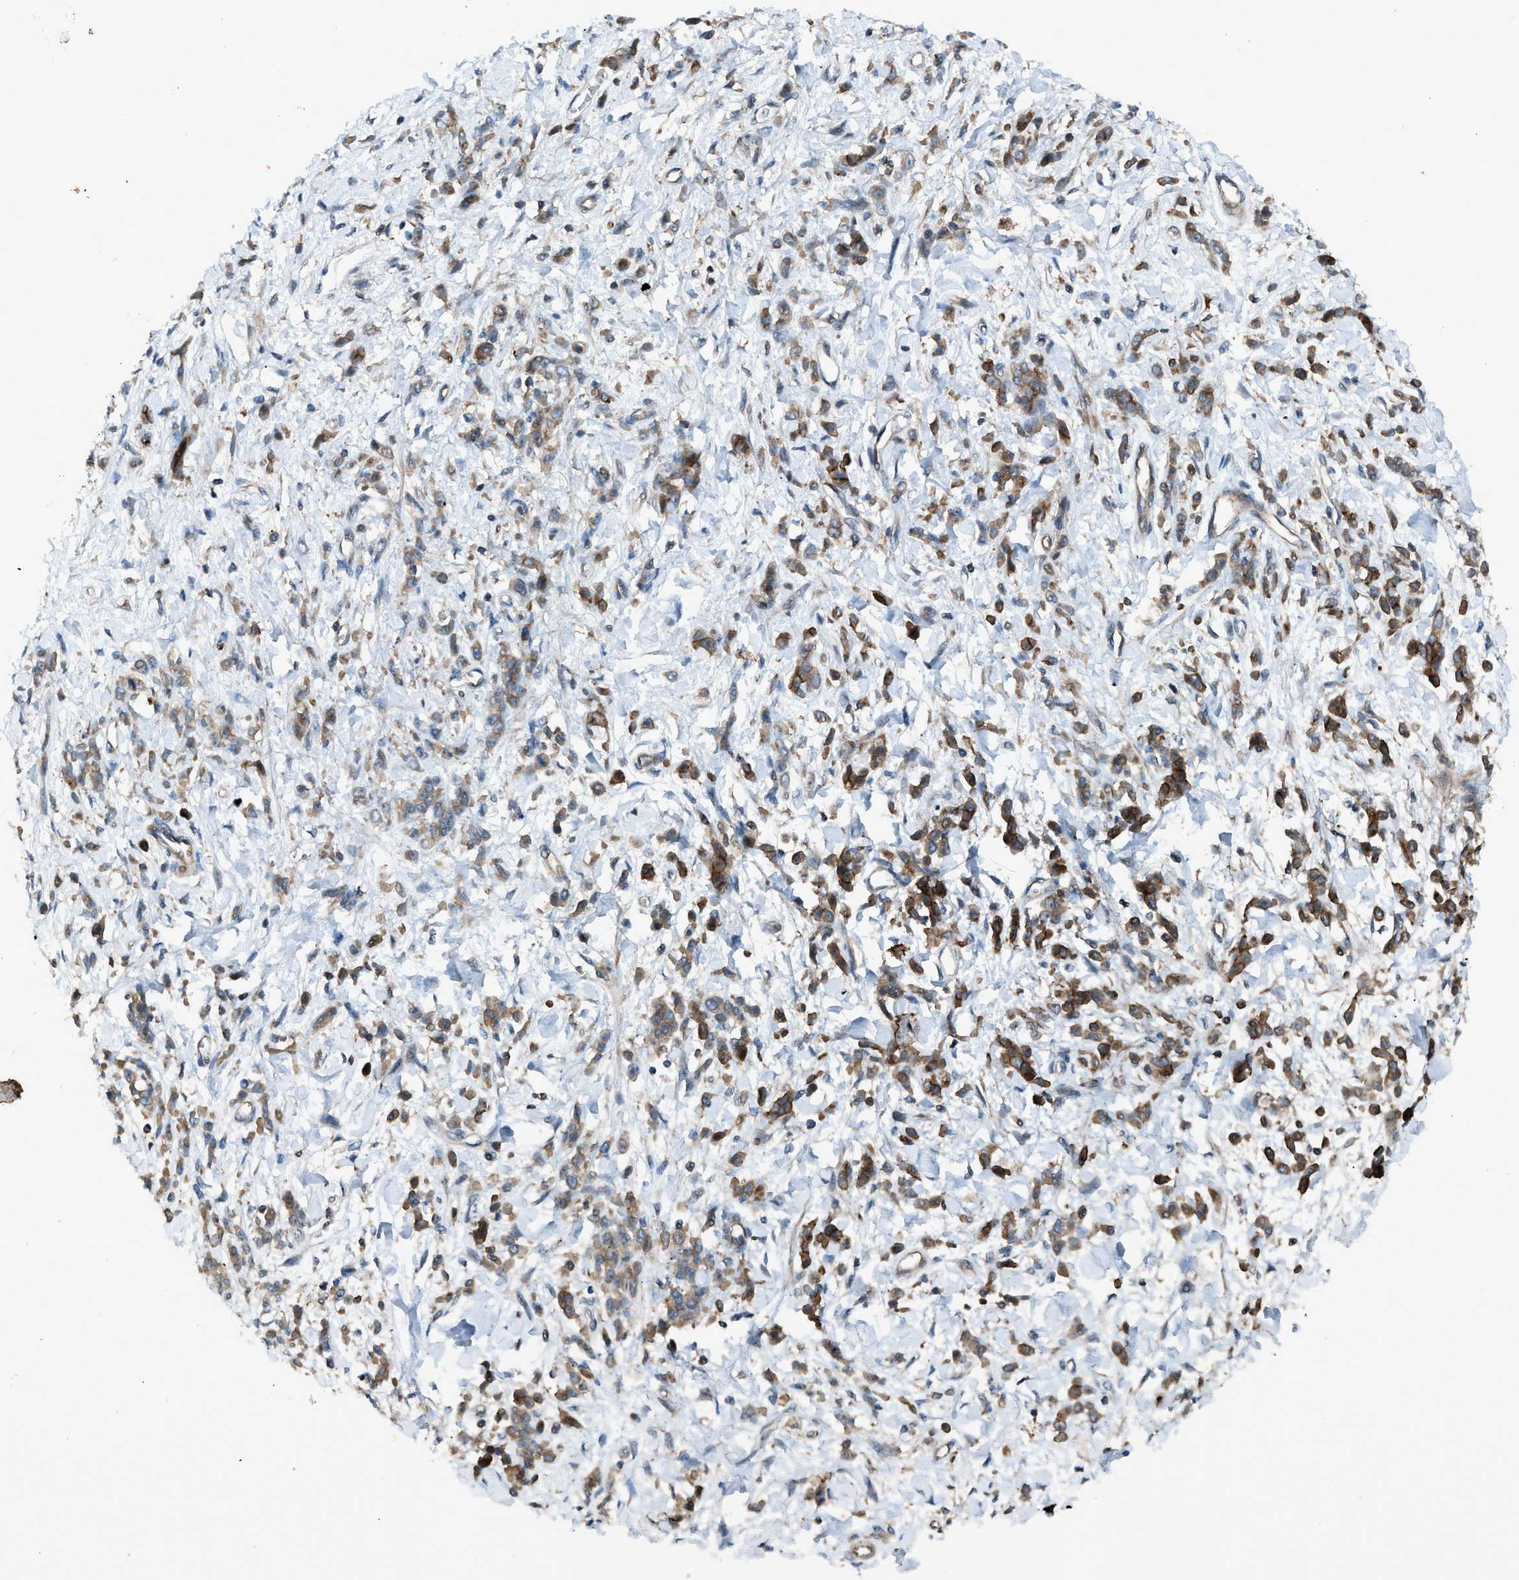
{"staining": {"intensity": "moderate", "quantity": ">75%", "location": "cytoplasmic/membranous"}, "tissue": "stomach cancer", "cell_type": "Tumor cells", "image_type": "cancer", "snomed": [{"axis": "morphology", "description": "Normal tissue, NOS"}, {"axis": "morphology", "description": "Adenocarcinoma, NOS"}, {"axis": "topography", "description": "Stomach"}], "caption": "An IHC photomicrograph of neoplastic tissue is shown. Protein staining in brown shows moderate cytoplasmic/membranous positivity in stomach cancer within tumor cells.", "gene": "DYRK1A", "patient": {"sex": "male", "age": 82}}